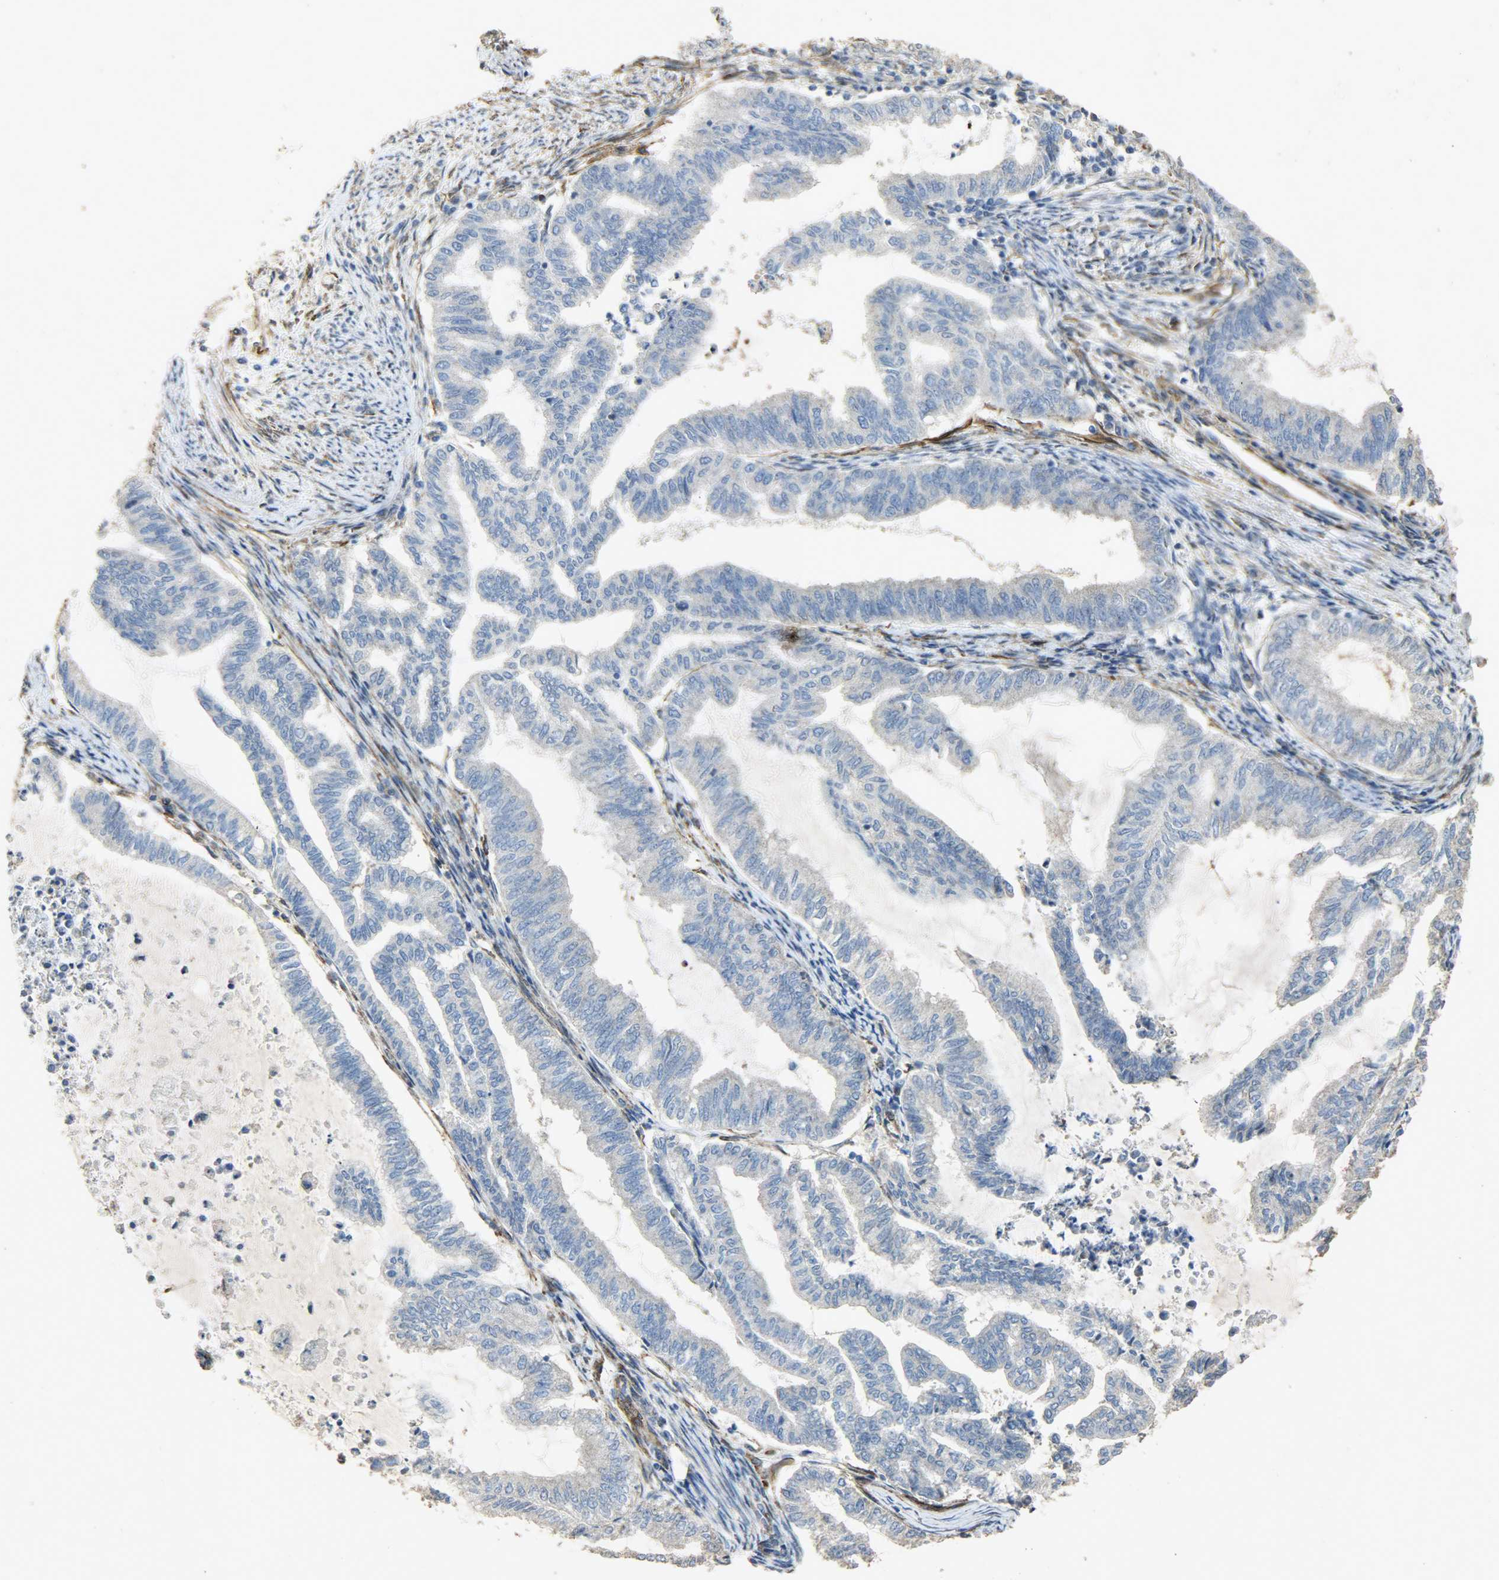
{"staining": {"intensity": "negative", "quantity": "none", "location": "none"}, "tissue": "endometrial cancer", "cell_type": "Tumor cells", "image_type": "cancer", "snomed": [{"axis": "morphology", "description": "Adenocarcinoma, NOS"}, {"axis": "topography", "description": "Endometrium"}], "caption": "Immunohistochemical staining of human endometrial adenocarcinoma displays no significant positivity in tumor cells.", "gene": "TPM4", "patient": {"sex": "female", "age": 79}}